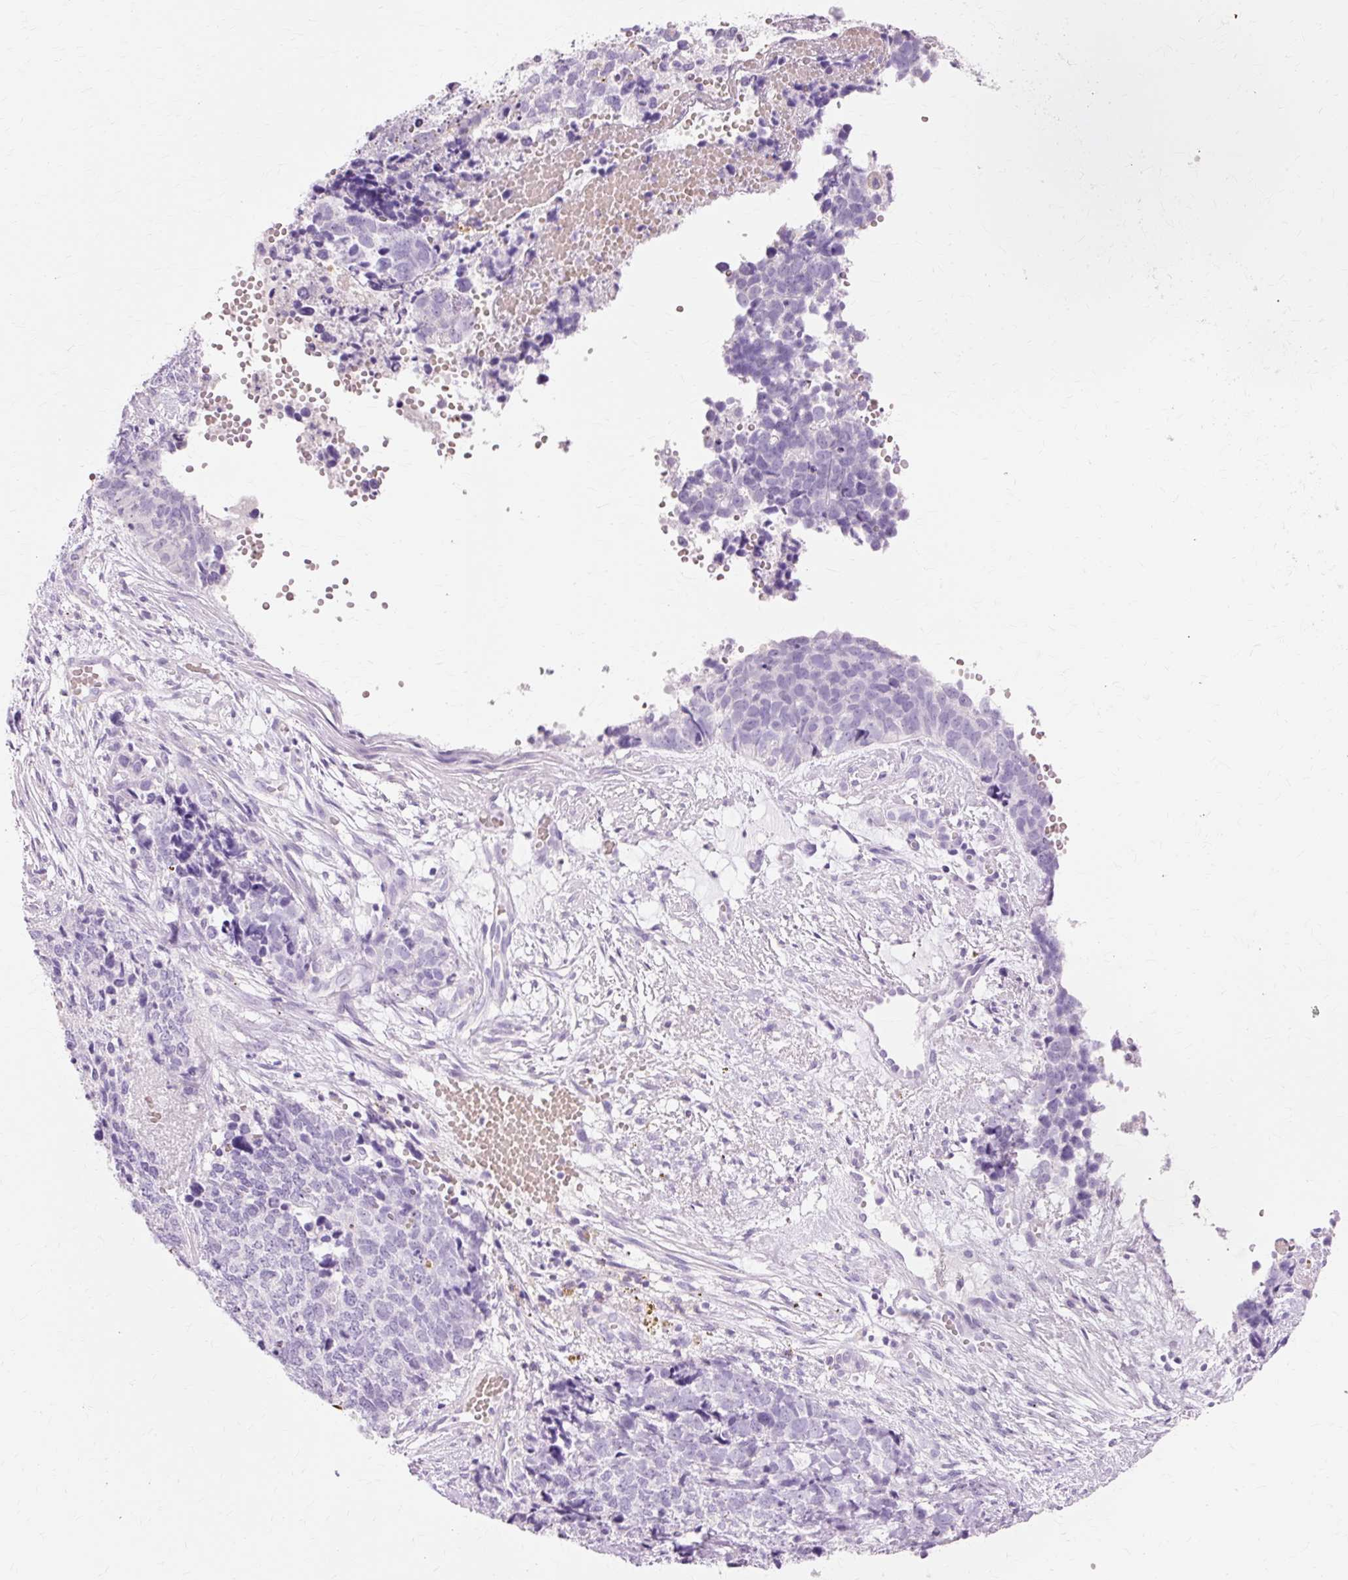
{"staining": {"intensity": "negative", "quantity": "none", "location": "none"}, "tissue": "cervical cancer", "cell_type": "Tumor cells", "image_type": "cancer", "snomed": [{"axis": "morphology", "description": "Squamous cell carcinoma, NOS"}, {"axis": "topography", "description": "Cervix"}], "caption": "There is no significant positivity in tumor cells of squamous cell carcinoma (cervical).", "gene": "VN1R2", "patient": {"sex": "female", "age": 63}}